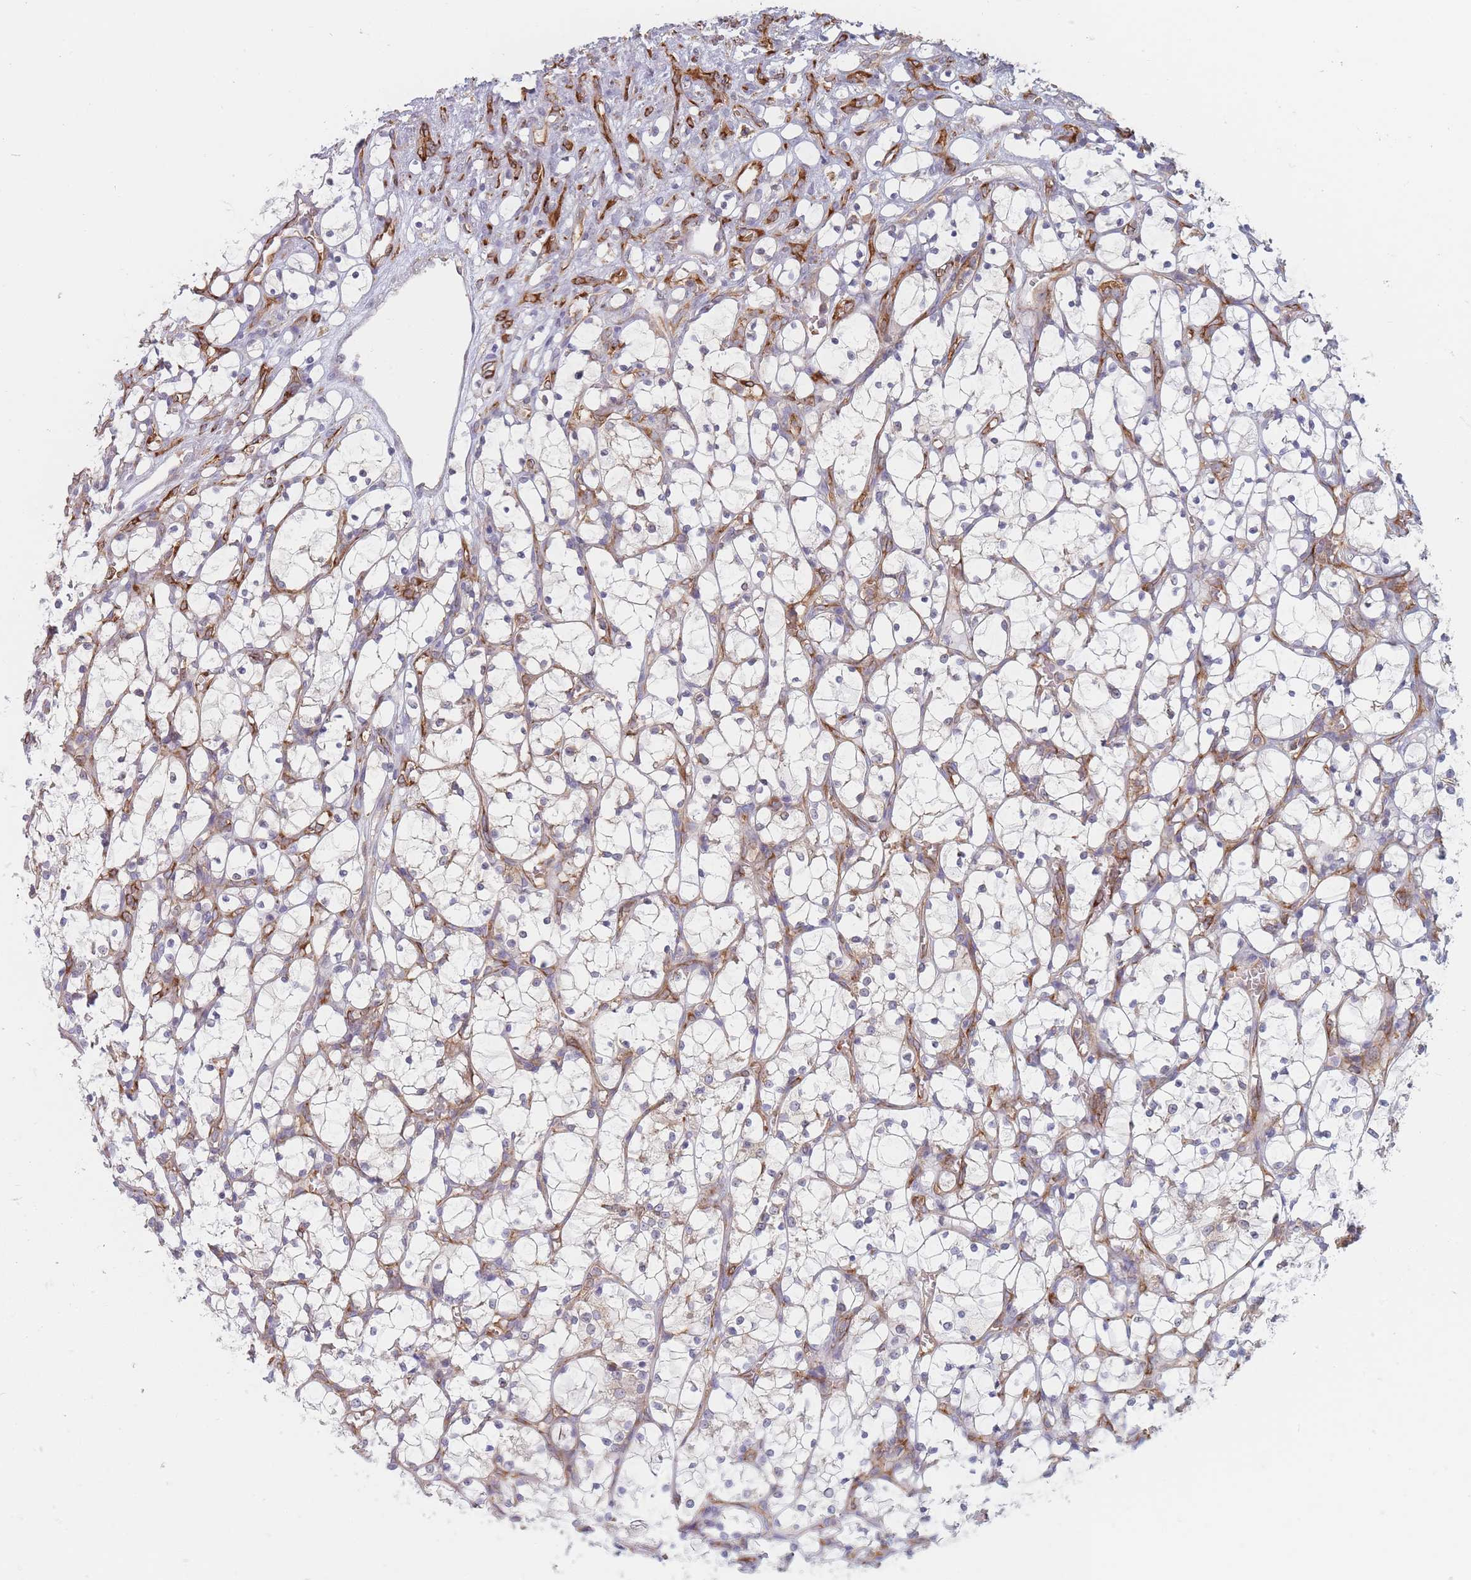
{"staining": {"intensity": "negative", "quantity": "none", "location": "none"}, "tissue": "renal cancer", "cell_type": "Tumor cells", "image_type": "cancer", "snomed": [{"axis": "morphology", "description": "Adenocarcinoma, NOS"}, {"axis": "topography", "description": "Kidney"}], "caption": "DAB (3,3'-diaminobenzidine) immunohistochemical staining of human renal cancer displays no significant positivity in tumor cells.", "gene": "MAP1S", "patient": {"sex": "female", "age": 69}}